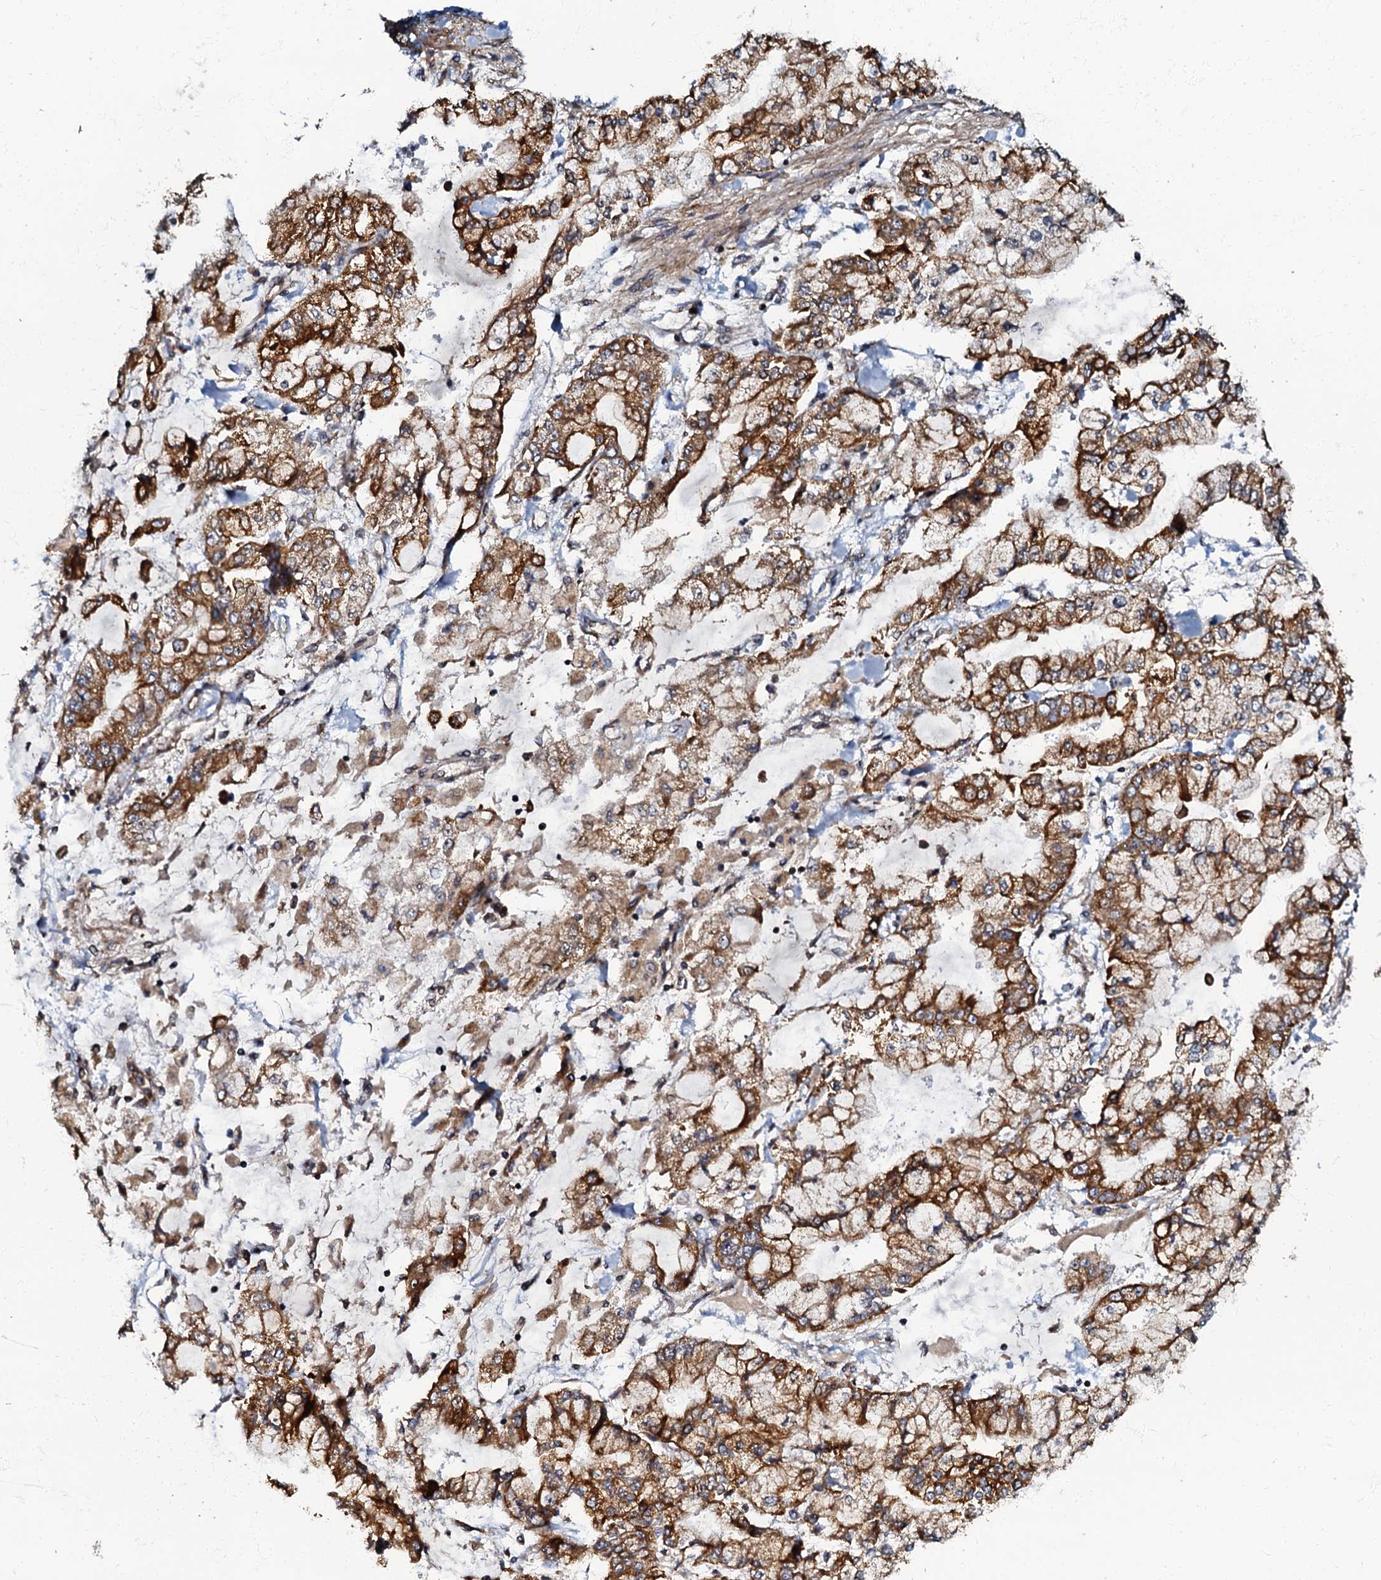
{"staining": {"intensity": "strong", "quantity": ">75%", "location": "cytoplasmic/membranous"}, "tissue": "stomach cancer", "cell_type": "Tumor cells", "image_type": "cancer", "snomed": [{"axis": "morphology", "description": "Normal tissue, NOS"}, {"axis": "morphology", "description": "Adenocarcinoma, NOS"}, {"axis": "topography", "description": "Stomach, upper"}, {"axis": "topography", "description": "Stomach"}], "caption": "About >75% of tumor cells in human adenocarcinoma (stomach) display strong cytoplasmic/membranous protein expression as visualized by brown immunohistochemical staining.", "gene": "NDUFA12", "patient": {"sex": "male", "age": 76}}